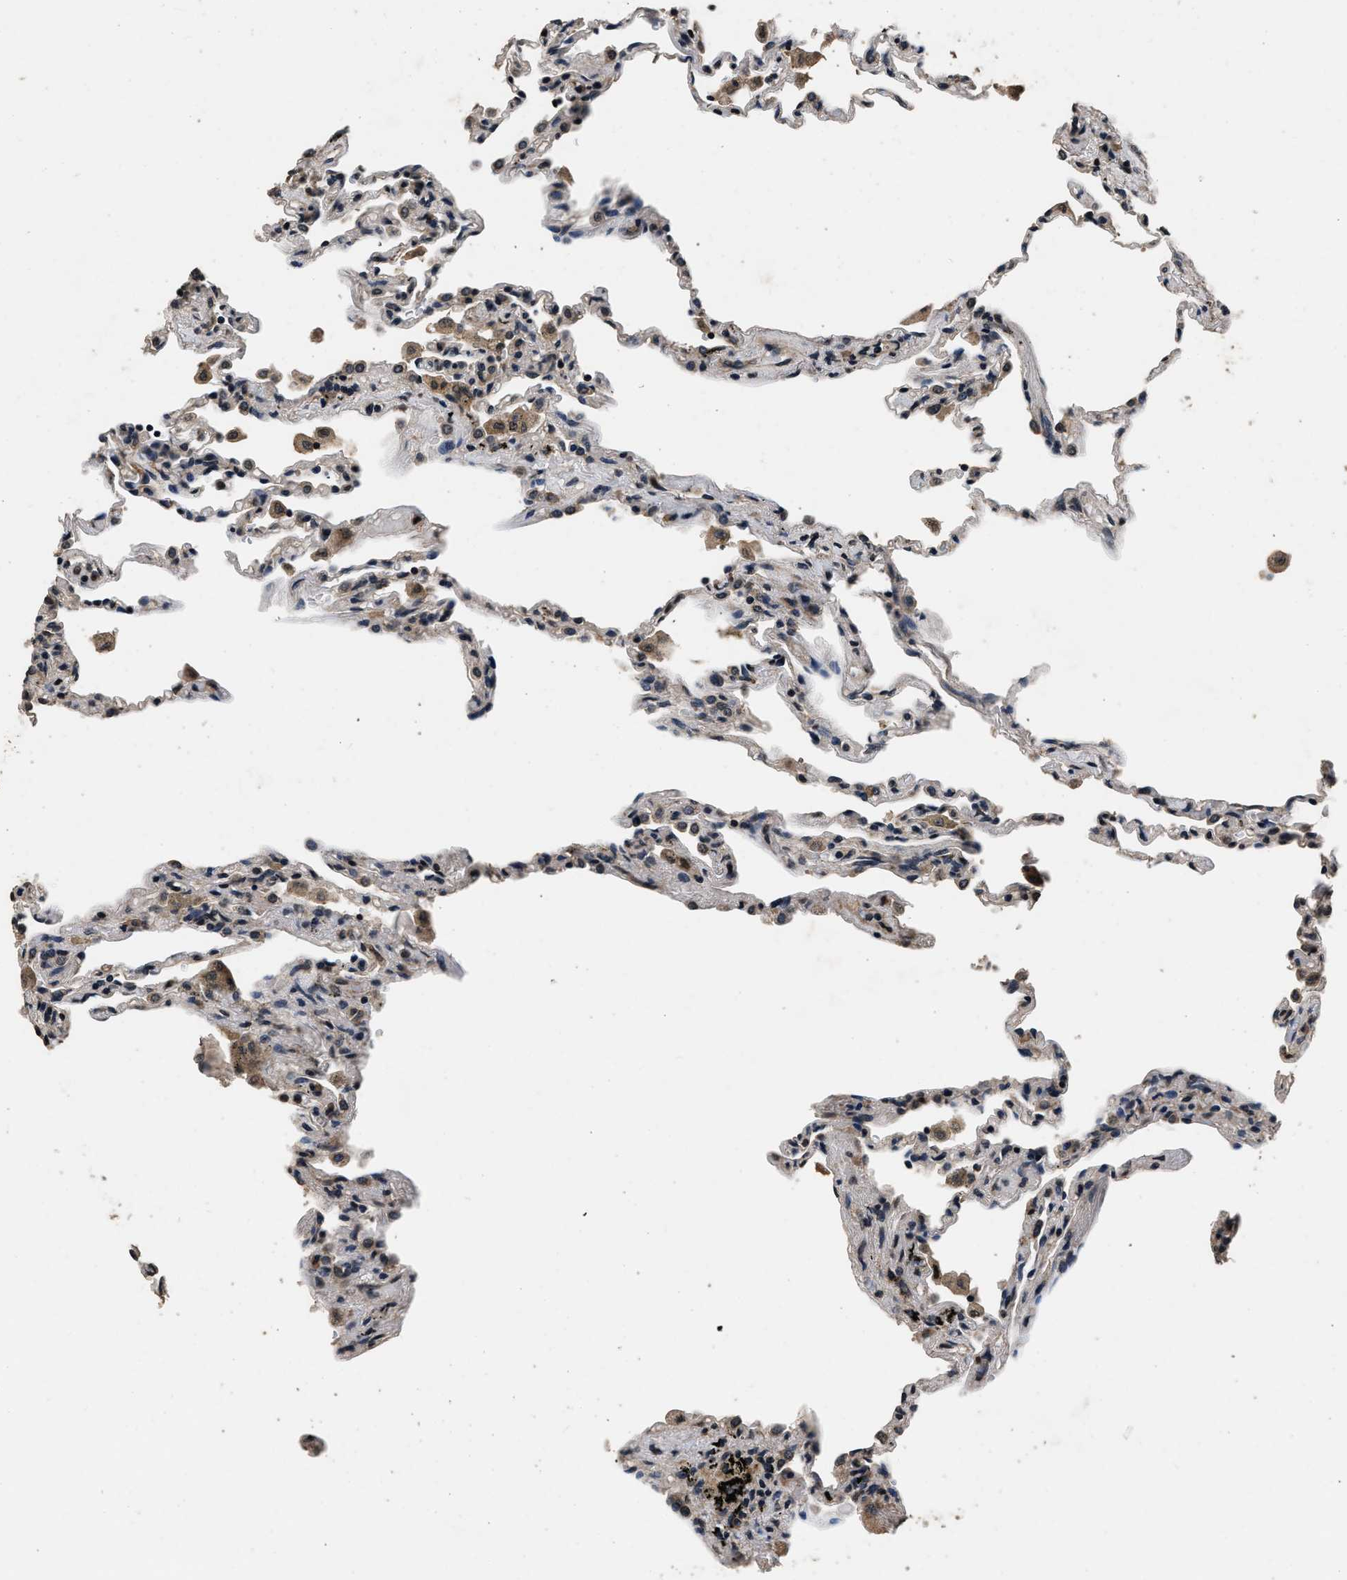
{"staining": {"intensity": "strong", "quantity": ">75%", "location": "nuclear"}, "tissue": "lung", "cell_type": "Alveolar cells", "image_type": "normal", "snomed": [{"axis": "morphology", "description": "Normal tissue, NOS"}, {"axis": "topography", "description": "Lung"}], "caption": "Human lung stained for a protein (brown) shows strong nuclear positive staining in about >75% of alveolar cells.", "gene": "CSTF1", "patient": {"sex": "male", "age": 59}}